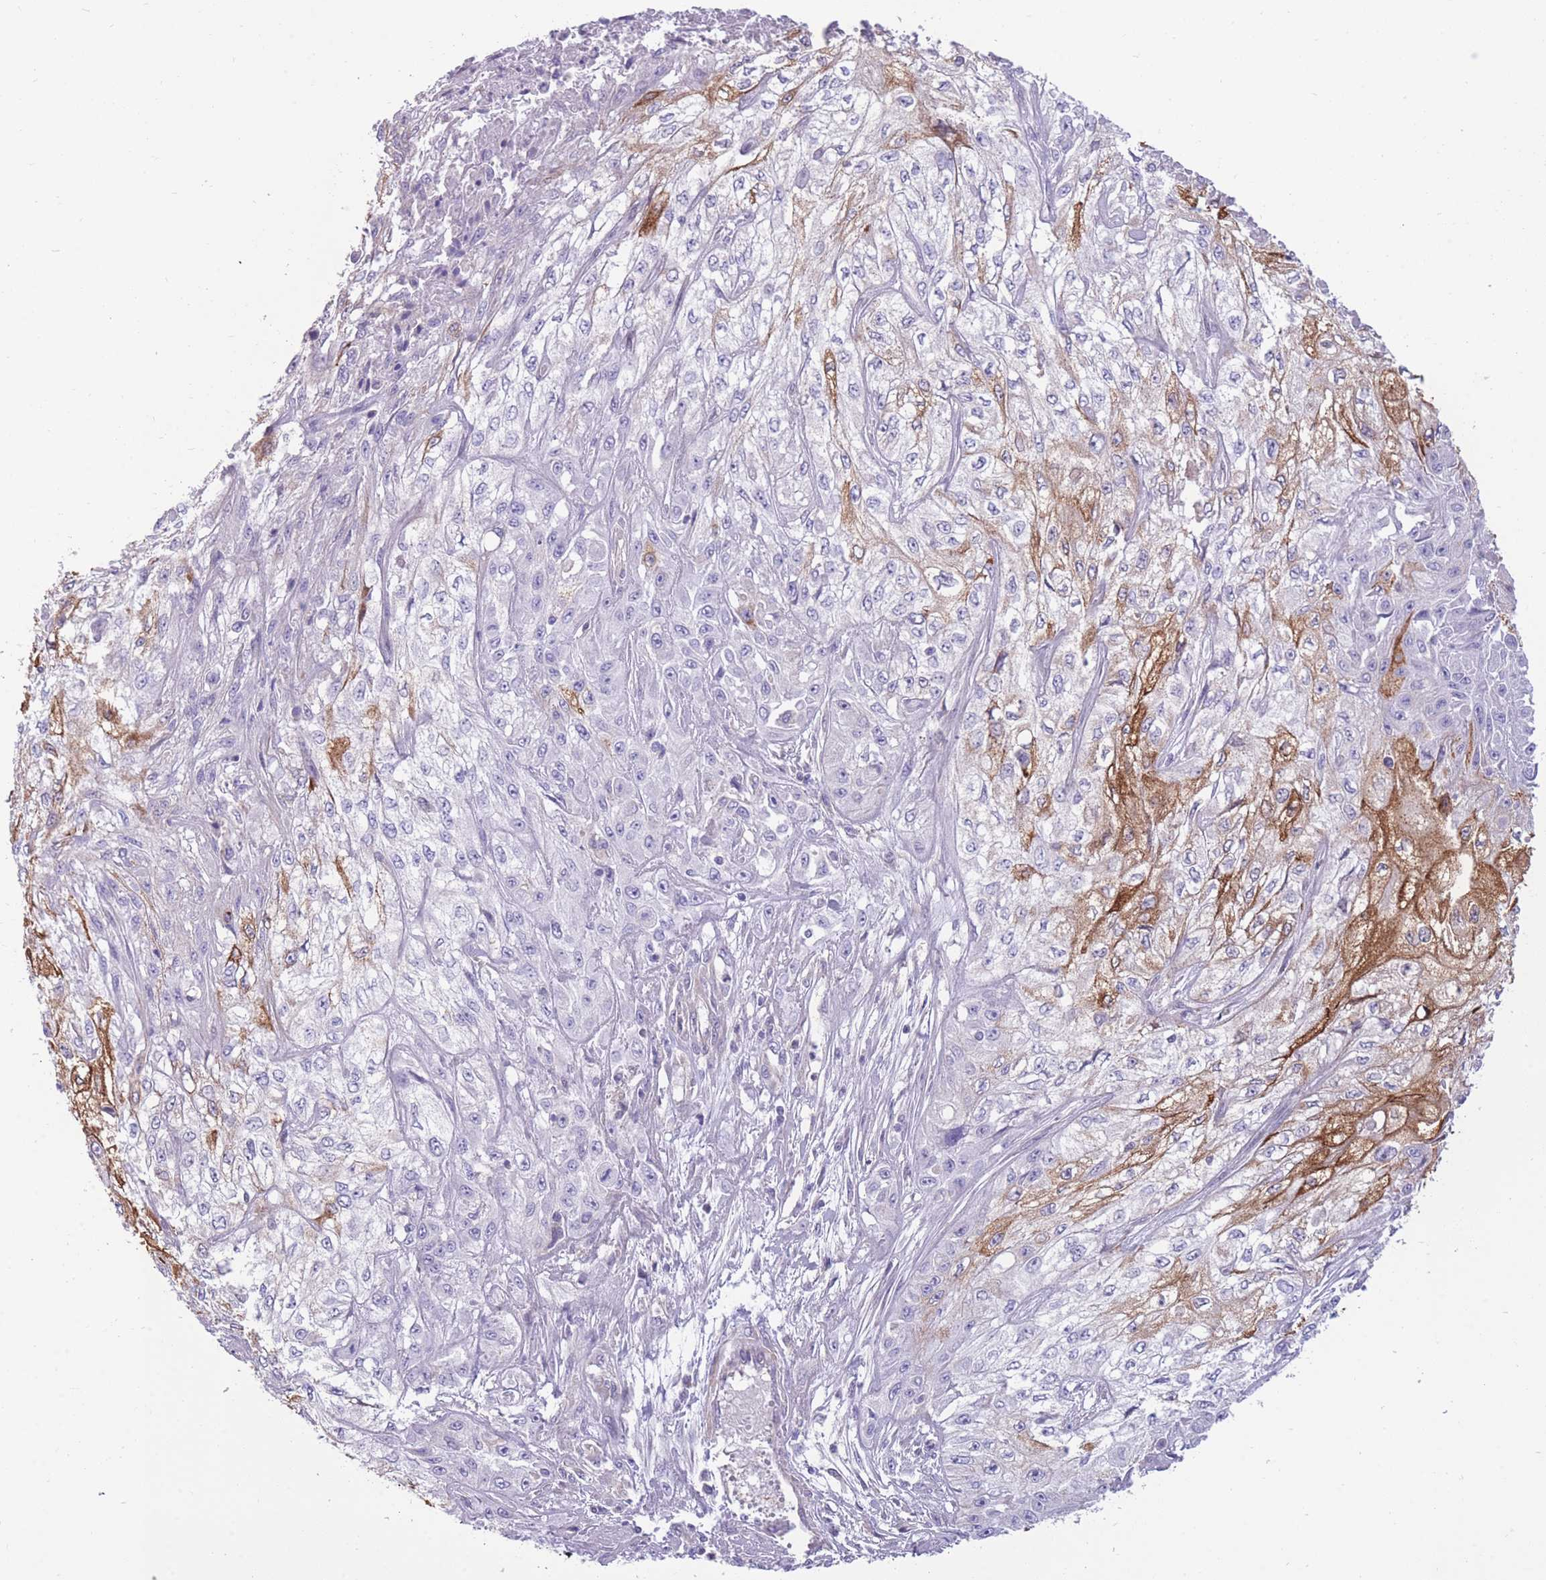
{"staining": {"intensity": "strong", "quantity": "<25%", "location": "cytoplasmic/membranous"}, "tissue": "skin cancer", "cell_type": "Tumor cells", "image_type": "cancer", "snomed": [{"axis": "morphology", "description": "Squamous cell carcinoma, NOS"}, {"axis": "morphology", "description": "Squamous cell carcinoma, metastatic, NOS"}, {"axis": "topography", "description": "Skin"}, {"axis": "topography", "description": "Lymph node"}], "caption": "Strong cytoplasmic/membranous staining is seen in about <25% of tumor cells in squamous cell carcinoma (skin).", "gene": "RGS11", "patient": {"sex": "male", "age": 75}}